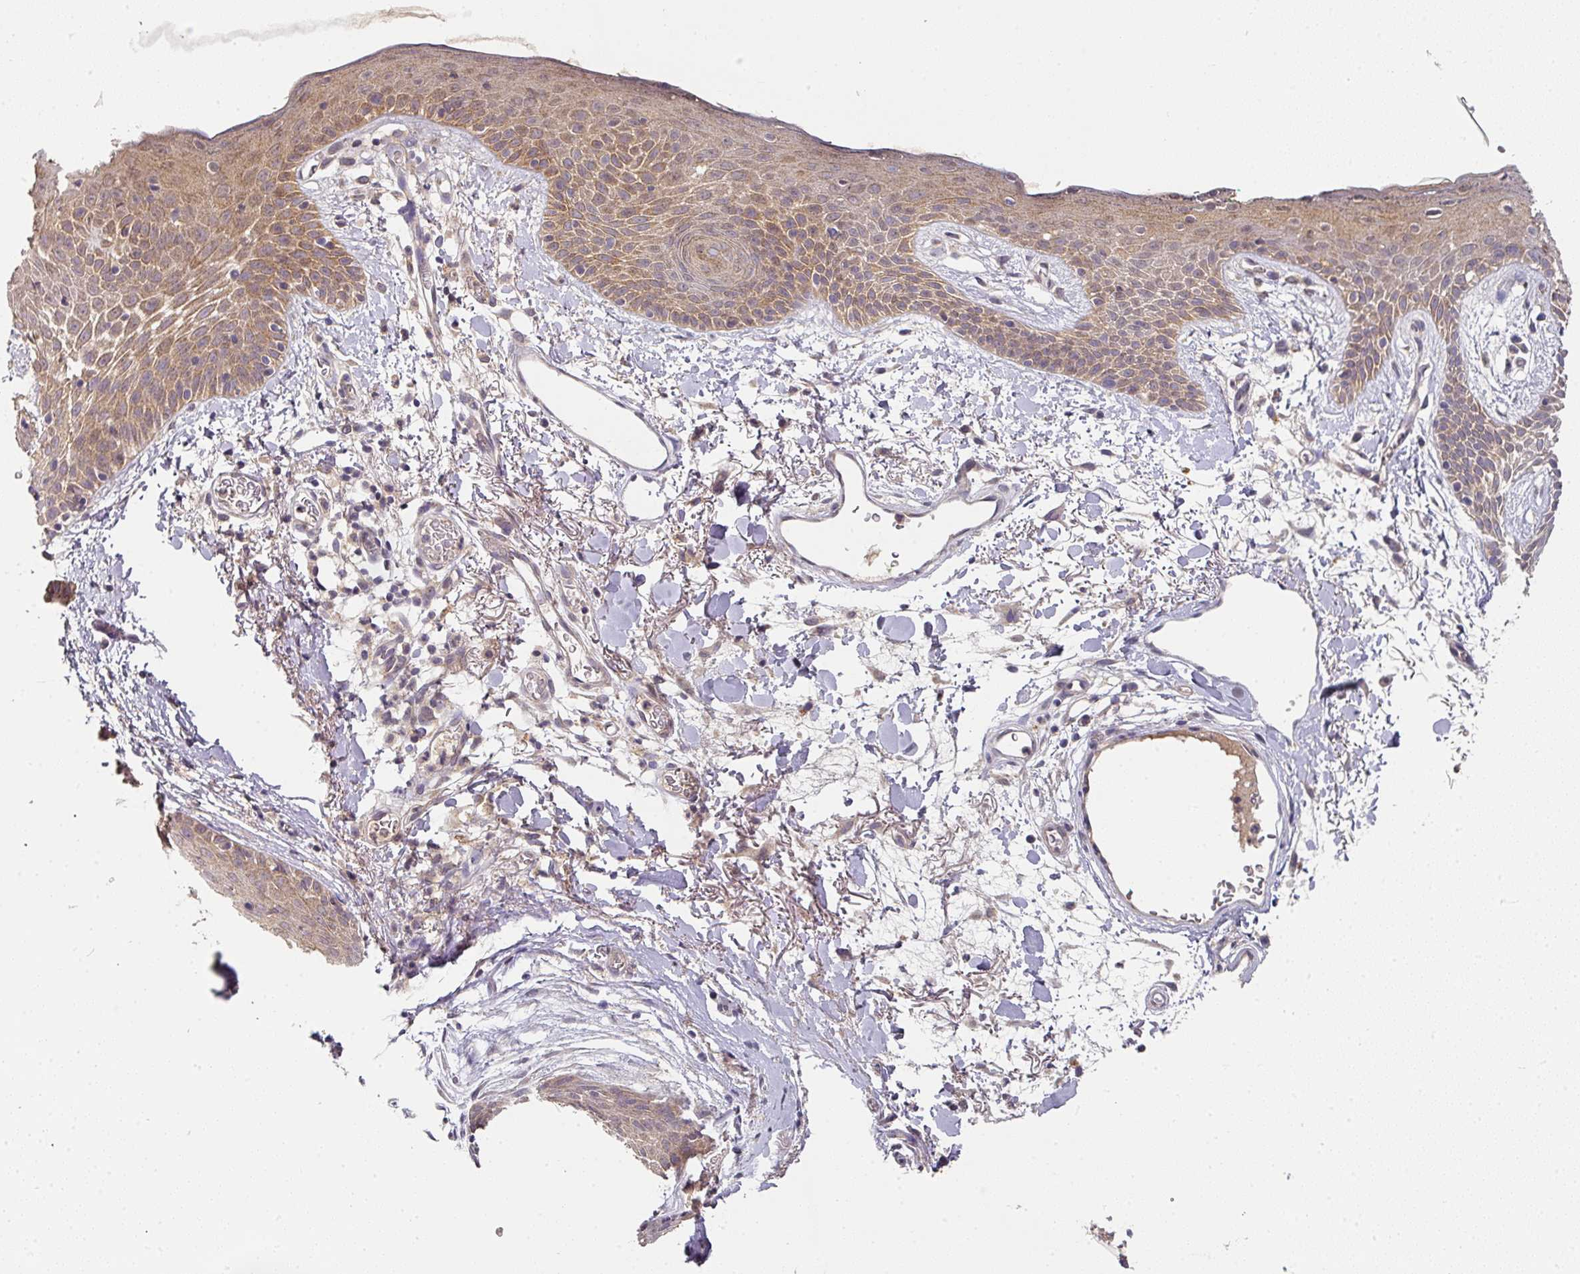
{"staining": {"intensity": "weak", "quantity": "25%-75%", "location": "cytoplasmic/membranous"}, "tissue": "skin", "cell_type": "Fibroblasts", "image_type": "normal", "snomed": [{"axis": "morphology", "description": "Normal tissue, NOS"}, {"axis": "topography", "description": "Skin"}], "caption": "A low amount of weak cytoplasmic/membranous staining is present in about 25%-75% of fibroblasts in benign skin. The staining is performed using DAB (3,3'-diaminobenzidine) brown chromogen to label protein expression. The nuclei are counter-stained blue using hematoxylin.", "gene": "EXTL3", "patient": {"sex": "male", "age": 79}}